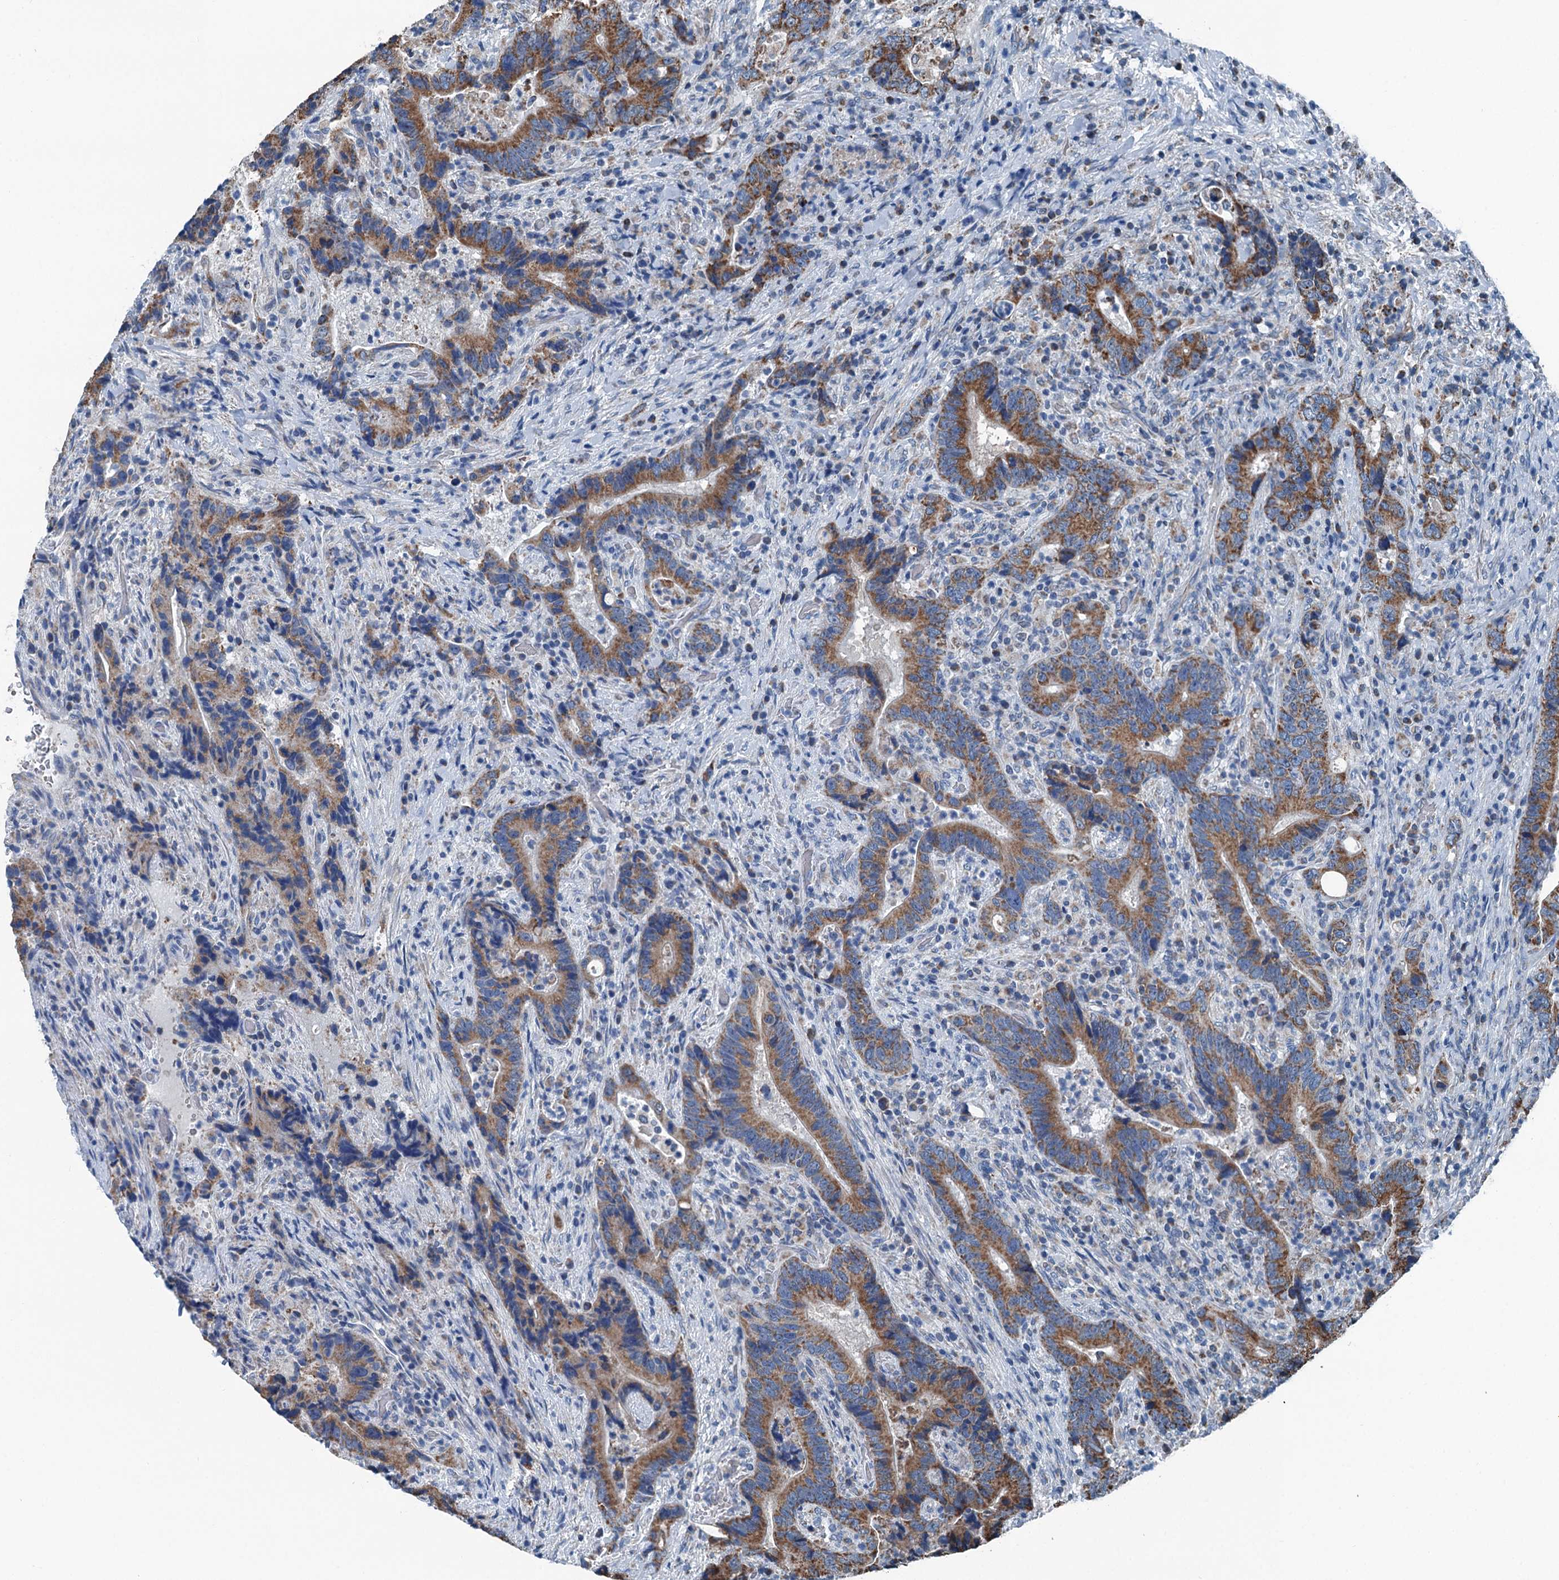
{"staining": {"intensity": "moderate", "quantity": ">75%", "location": "cytoplasmic/membranous"}, "tissue": "colorectal cancer", "cell_type": "Tumor cells", "image_type": "cancer", "snomed": [{"axis": "morphology", "description": "Adenocarcinoma, NOS"}, {"axis": "topography", "description": "Colon"}], "caption": "This photomicrograph shows IHC staining of human colorectal adenocarcinoma, with medium moderate cytoplasmic/membranous staining in about >75% of tumor cells.", "gene": "TRPT1", "patient": {"sex": "female", "age": 75}}